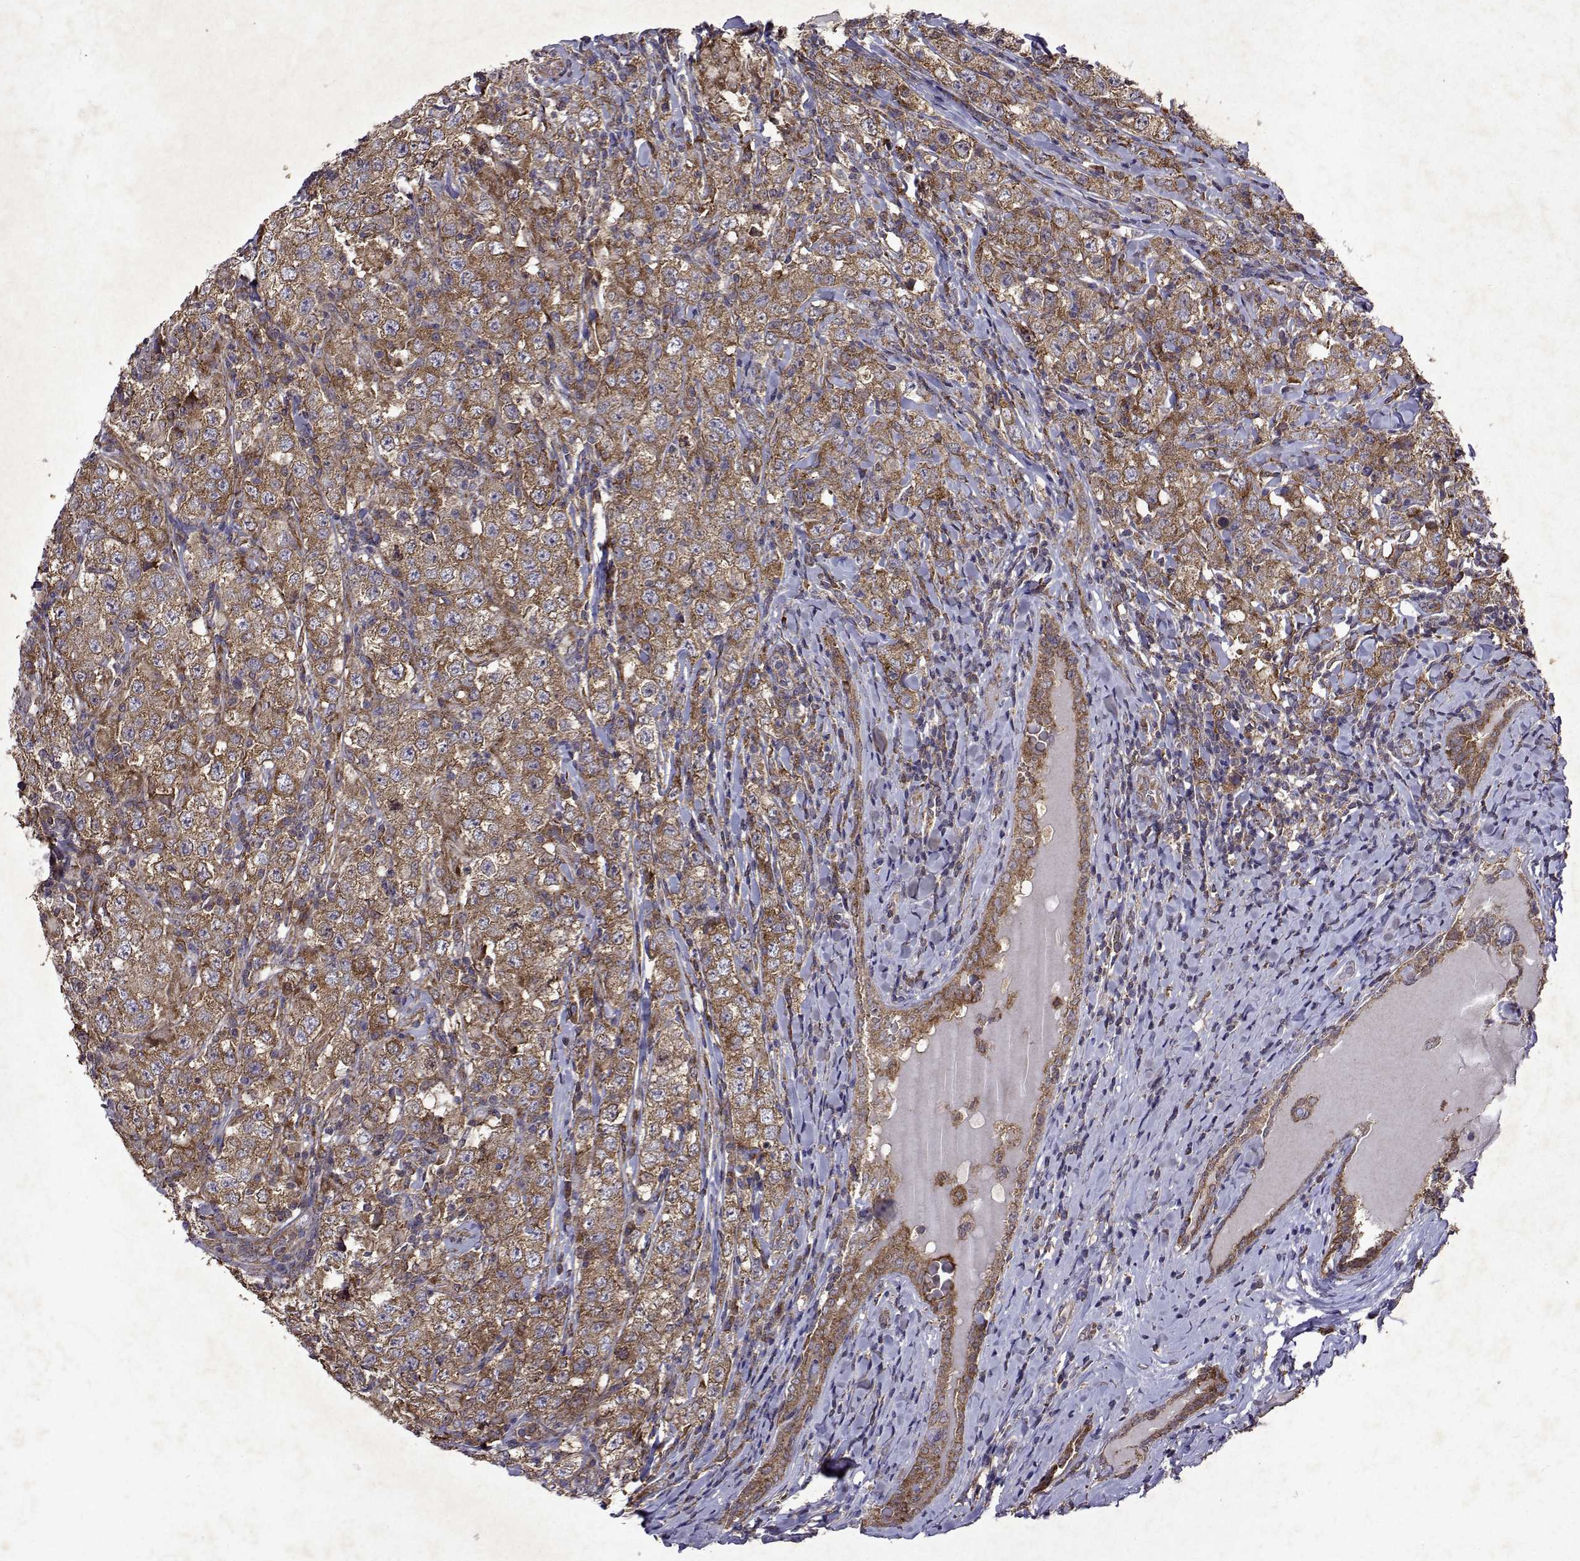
{"staining": {"intensity": "moderate", "quantity": ">75%", "location": "cytoplasmic/membranous"}, "tissue": "testis cancer", "cell_type": "Tumor cells", "image_type": "cancer", "snomed": [{"axis": "morphology", "description": "Seminoma, NOS"}, {"axis": "morphology", "description": "Carcinoma, Embryonal, NOS"}, {"axis": "topography", "description": "Testis"}], "caption": "Protein expression analysis of testis cancer displays moderate cytoplasmic/membranous expression in about >75% of tumor cells. (DAB (3,3'-diaminobenzidine) = brown stain, brightfield microscopy at high magnification).", "gene": "TARBP2", "patient": {"sex": "male", "age": 41}}